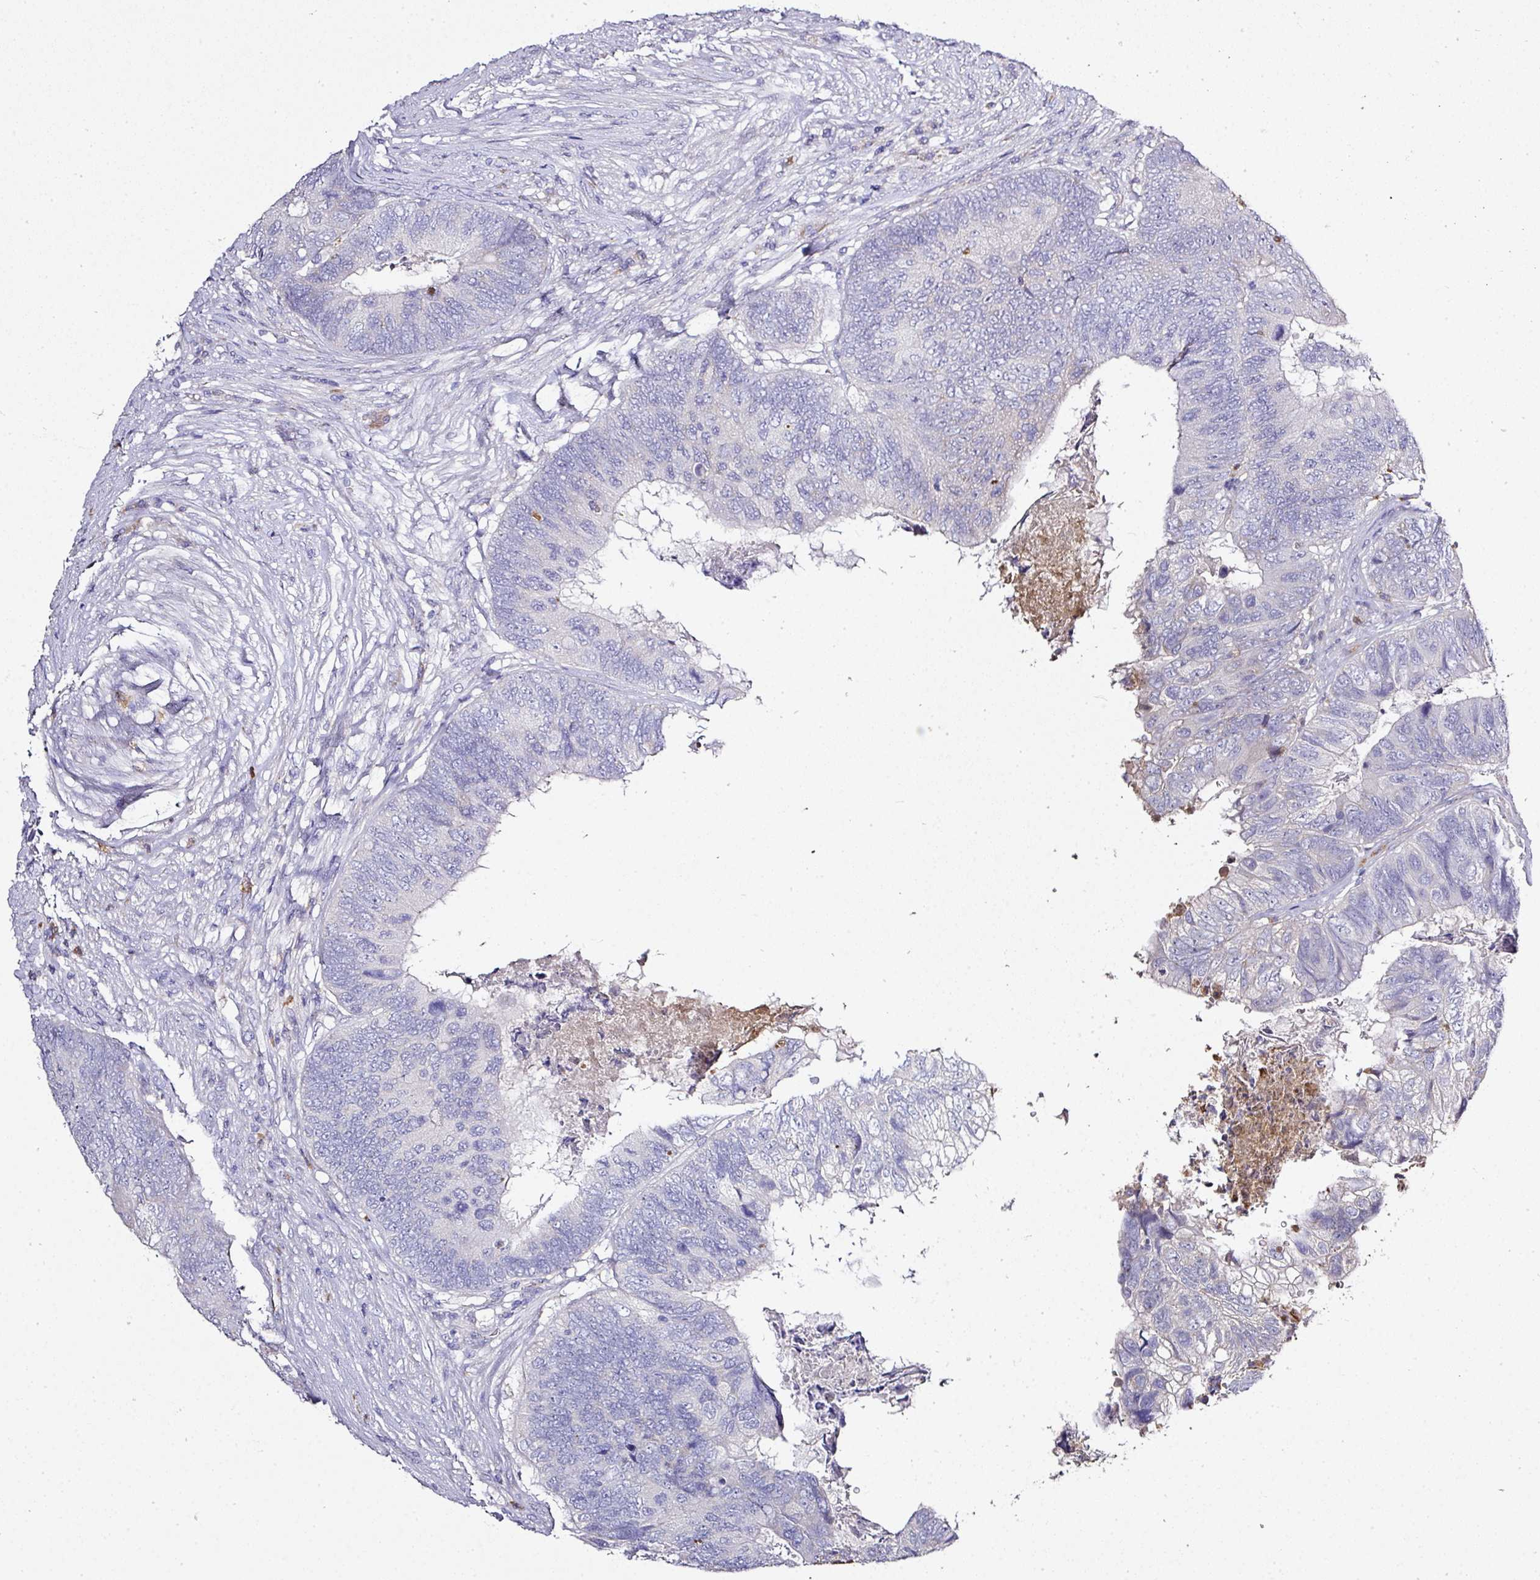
{"staining": {"intensity": "negative", "quantity": "none", "location": "none"}, "tissue": "colorectal cancer", "cell_type": "Tumor cells", "image_type": "cancer", "snomed": [{"axis": "morphology", "description": "Adenocarcinoma, NOS"}, {"axis": "topography", "description": "Colon"}], "caption": "DAB immunohistochemical staining of human colorectal adenocarcinoma reveals no significant positivity in tumor cells.", "gene": "CAB39L", "patient": {"sex": "female", "age": 67}}